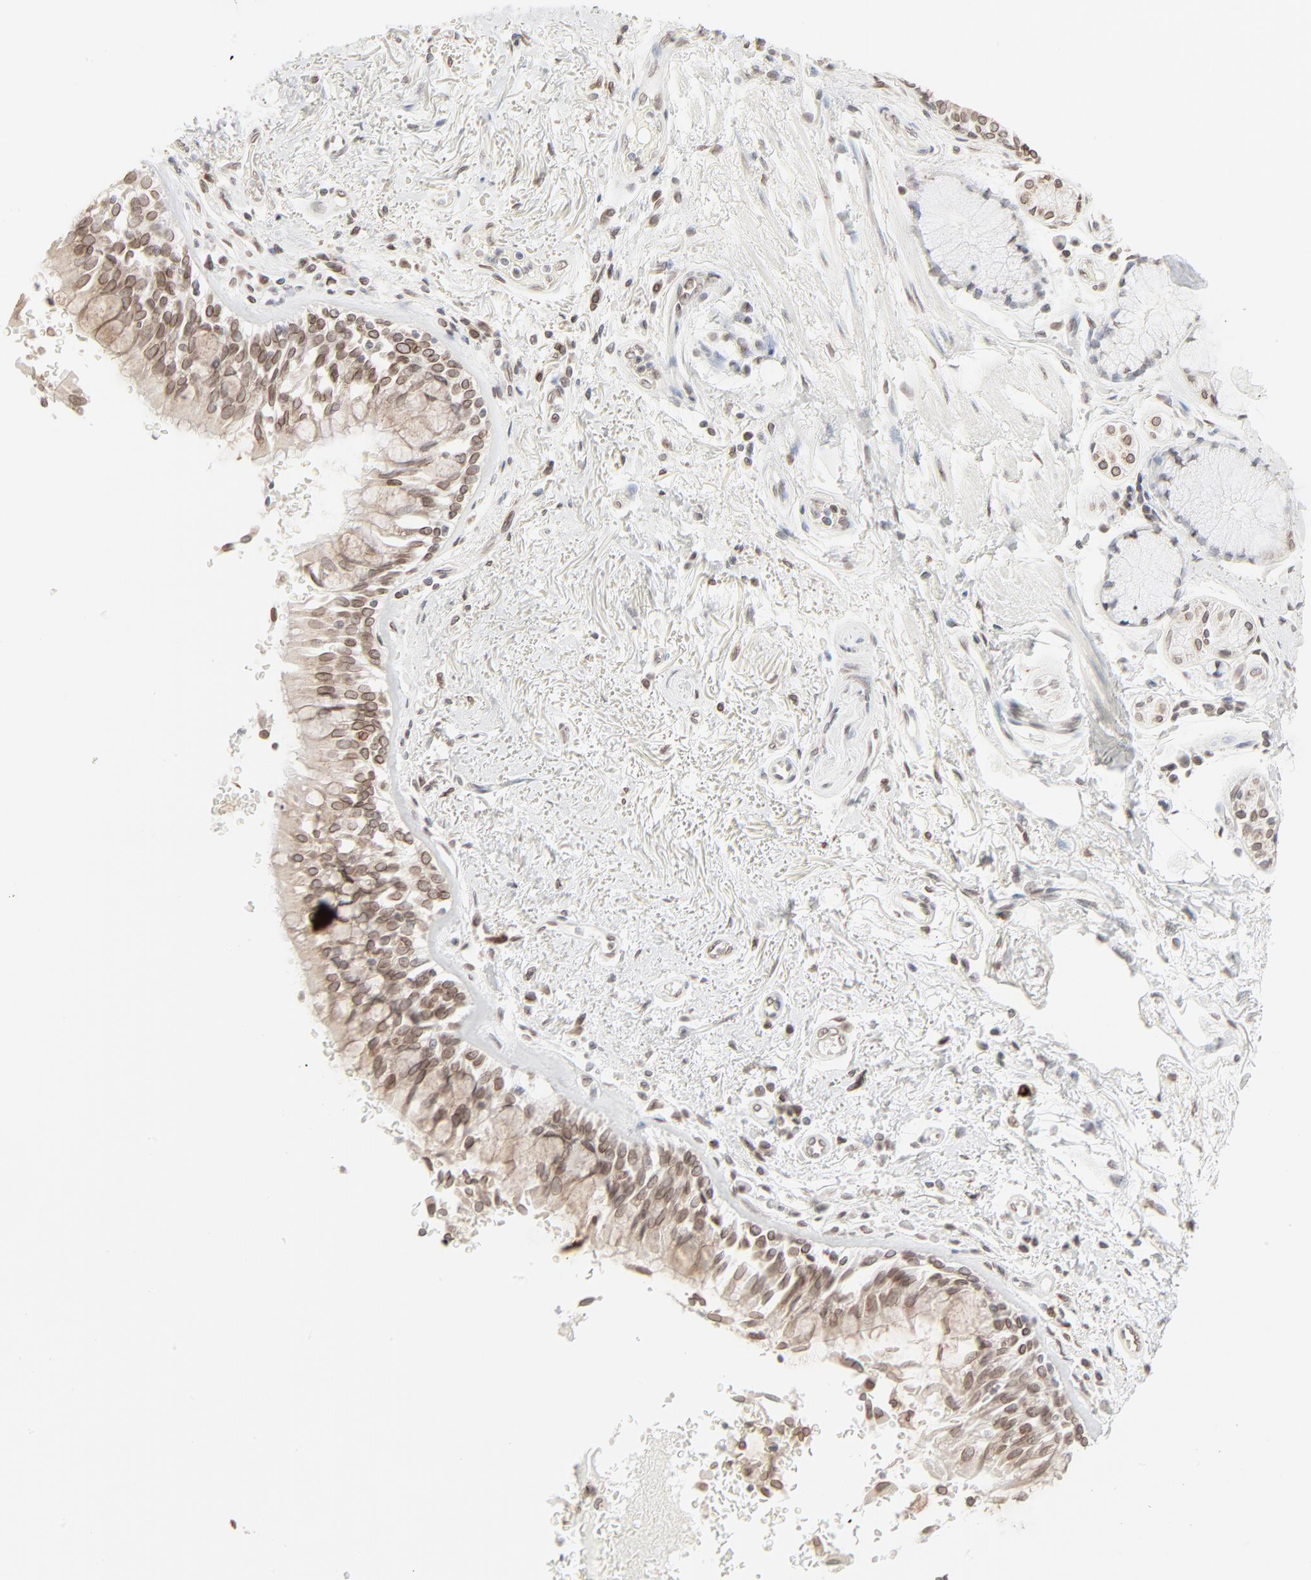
{"staining": {"intensity": "moderate", "quantity": ">75%", "location": "cytoplasmic/membranous,nuclear"}, "tissue": "bronchus", "cell_type": "Respiratory epithelial cells", "image_type": "normal", "snomed": [{"axis": "morphology", "description": "Normal tissue, NOS"}, {"axis": "morphology", "description": "Adenocarcinoma, NOS"}, {"axis": "topography", "description": "Bronchus"}, {"axis": "topography", "description": "Lung"}], "caption": "Brown immunohistochemical staining in unremarkable human bronchus exhibits moderate cytoplasmic/membranous,nuclear expression in about >75% of respiratory epithelial cells.", "gene": "MAD1L1", "patient": {"sex": "male", "age": 71}}